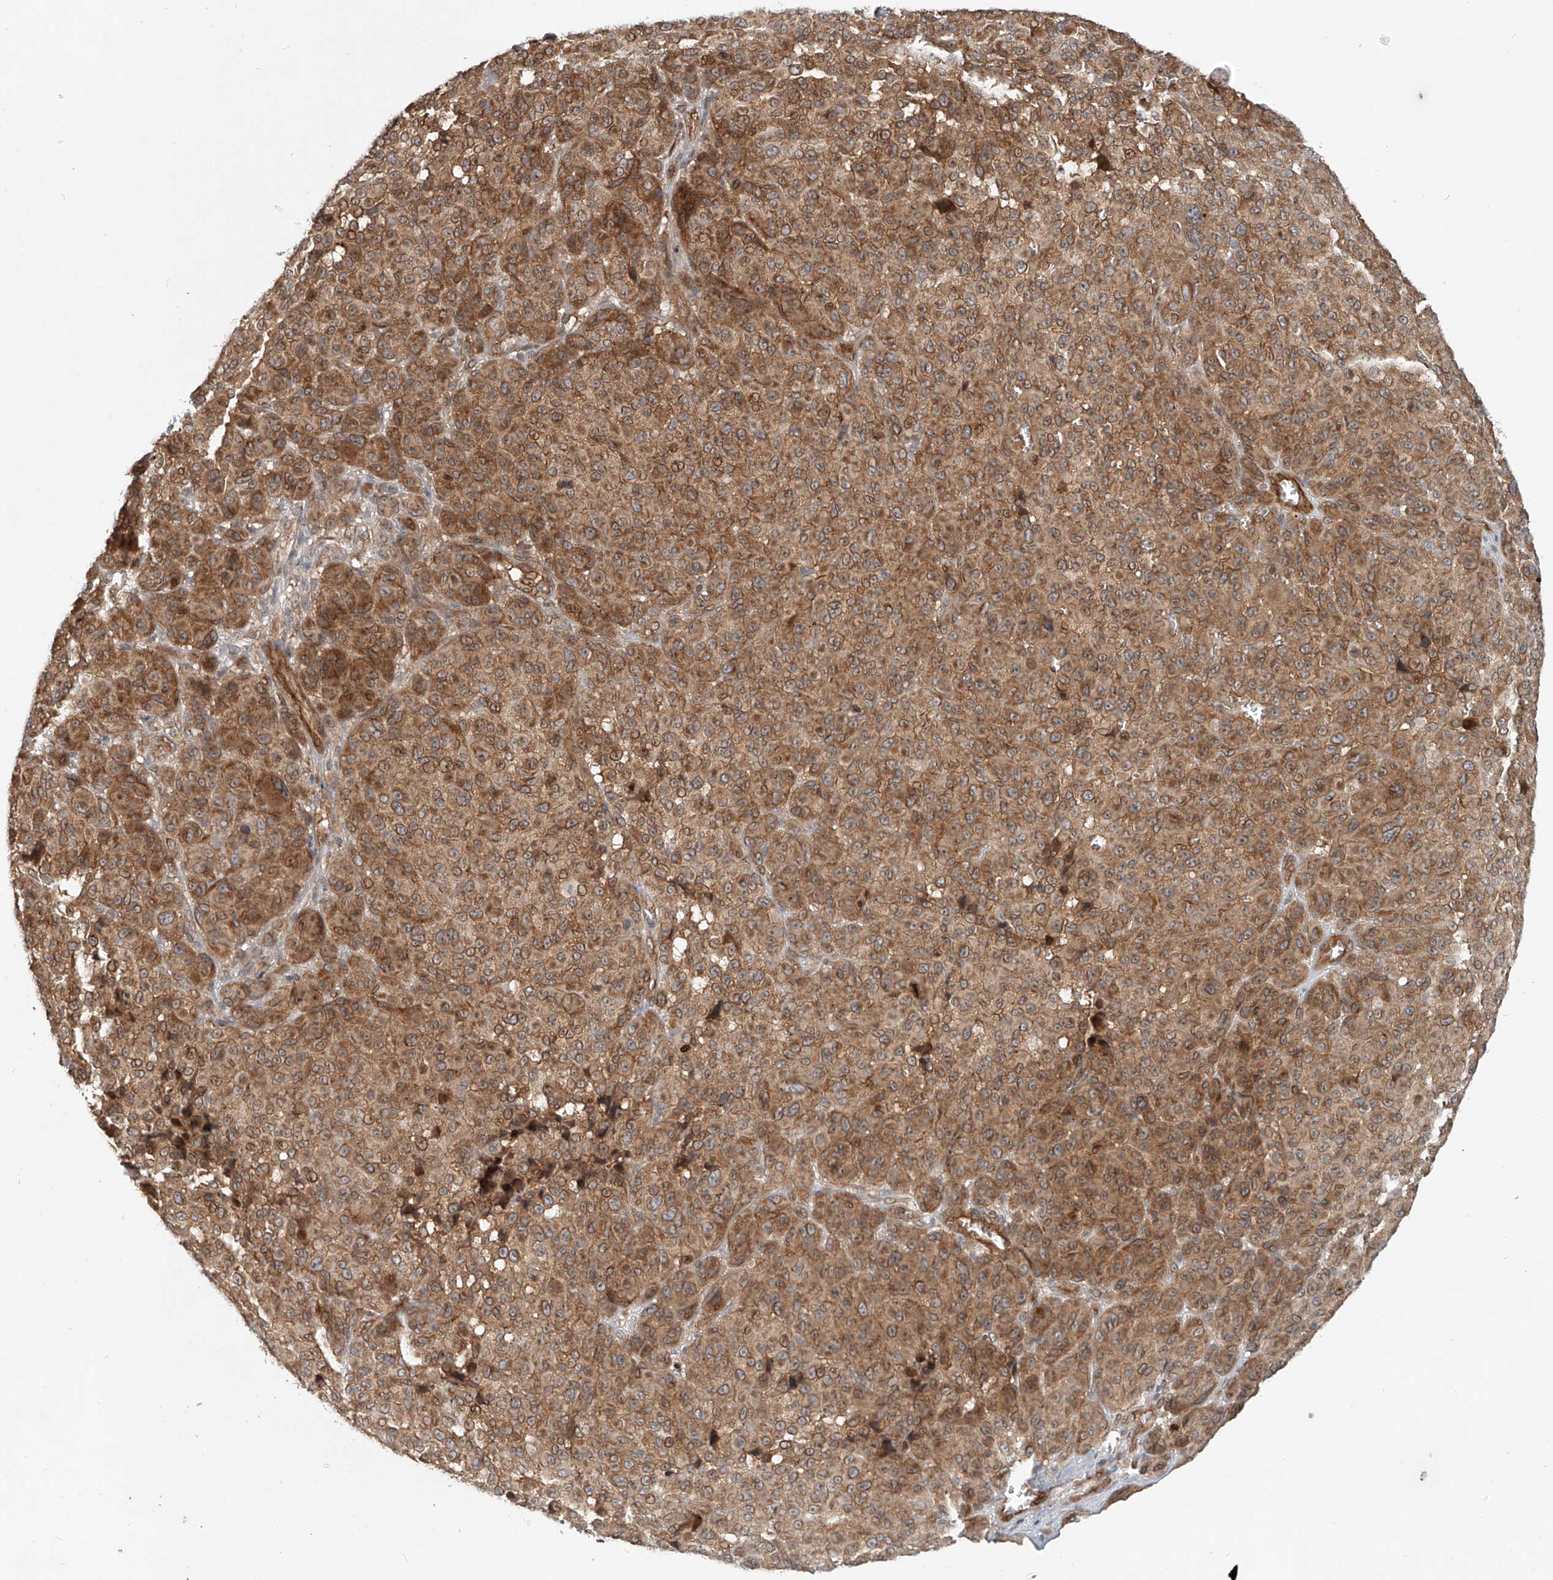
{"staining": {"intensity": "strong", "quantity": ">75%", "location": "cytoplasmic/membranous"}, "tissue": "melanoma", "cell_type": "Tumor cells", "image_type": "cancer", "snomed": [{"axis": "morphology", "description": "Malignant melanoma, NOS"}, {"axis": "topography", "description": "Skin"}], "caption": "Approximately >75% of tumor cells in malignant melanoma demonstrate strong cytoplasmic/membranous protein positivity as visualized by brown immunohistochemical staining.", "gene": "SASH1", "patient": {"sex": "male", "age": 73}}